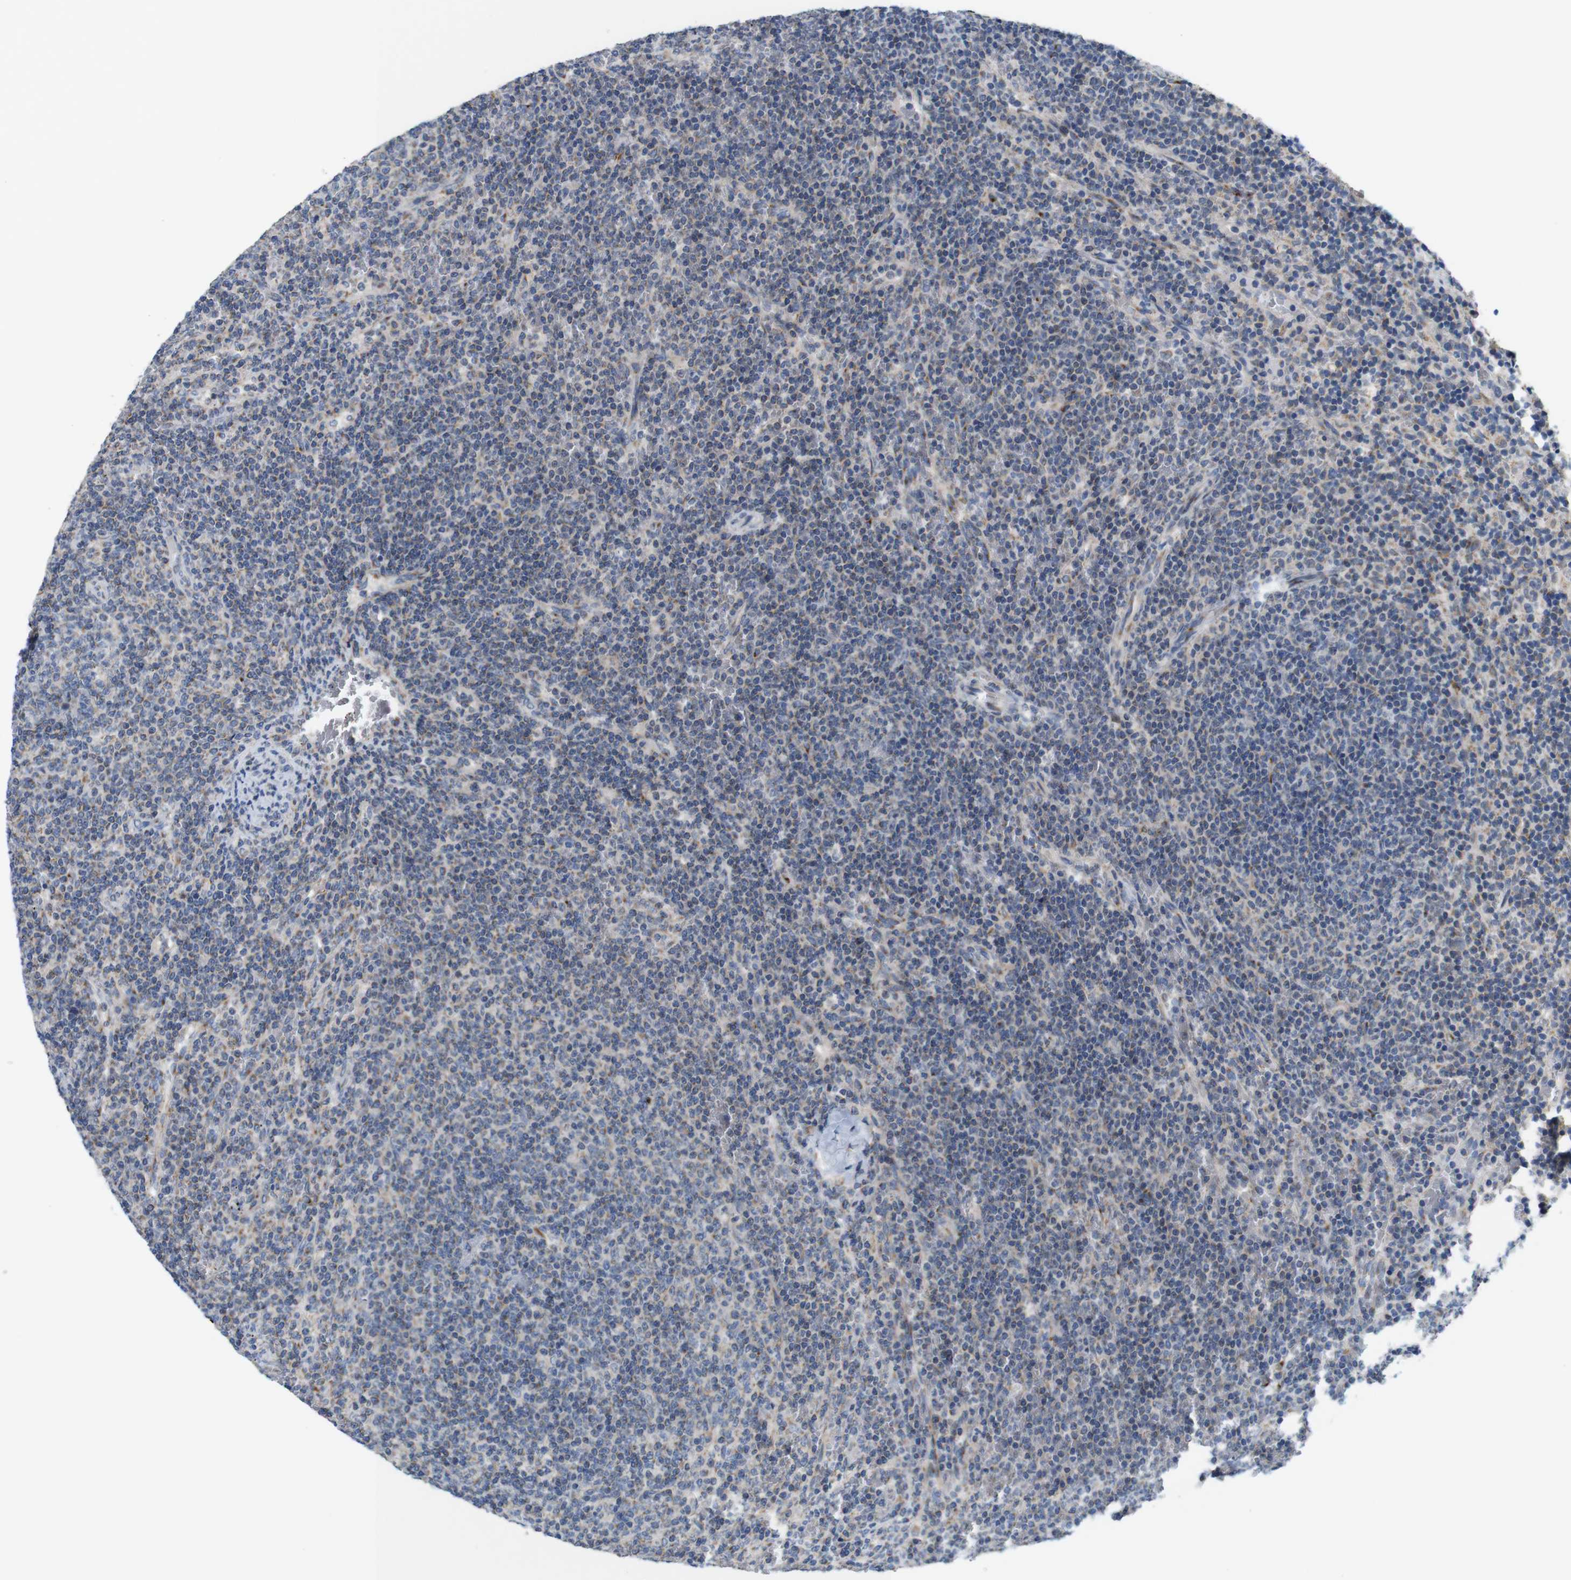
{"staining": {"intensity": "moderate", "quantity": ">75%", "location": "cytoplasmic/membranous"}, "tissue": "lymphoma", "cell_type": "Tumor cells", "image_type": "cancer", "snomed": [{"axis": "morphology", "description": "Malignant lymphoma, non-Hodgkin's type, Low grade"}, {"axis": "topography", "description": "Spleen"}], "caption": "Malignant lymphoma, non-Hodgkin's type (low-grade) stained with DAB IHC shows medium levels of moderate cytoplasmic/membranous positivity in about >75% of tumor cells.", "gene": "EFCAB14", "patient": {"sex": "female", "age": 50}}